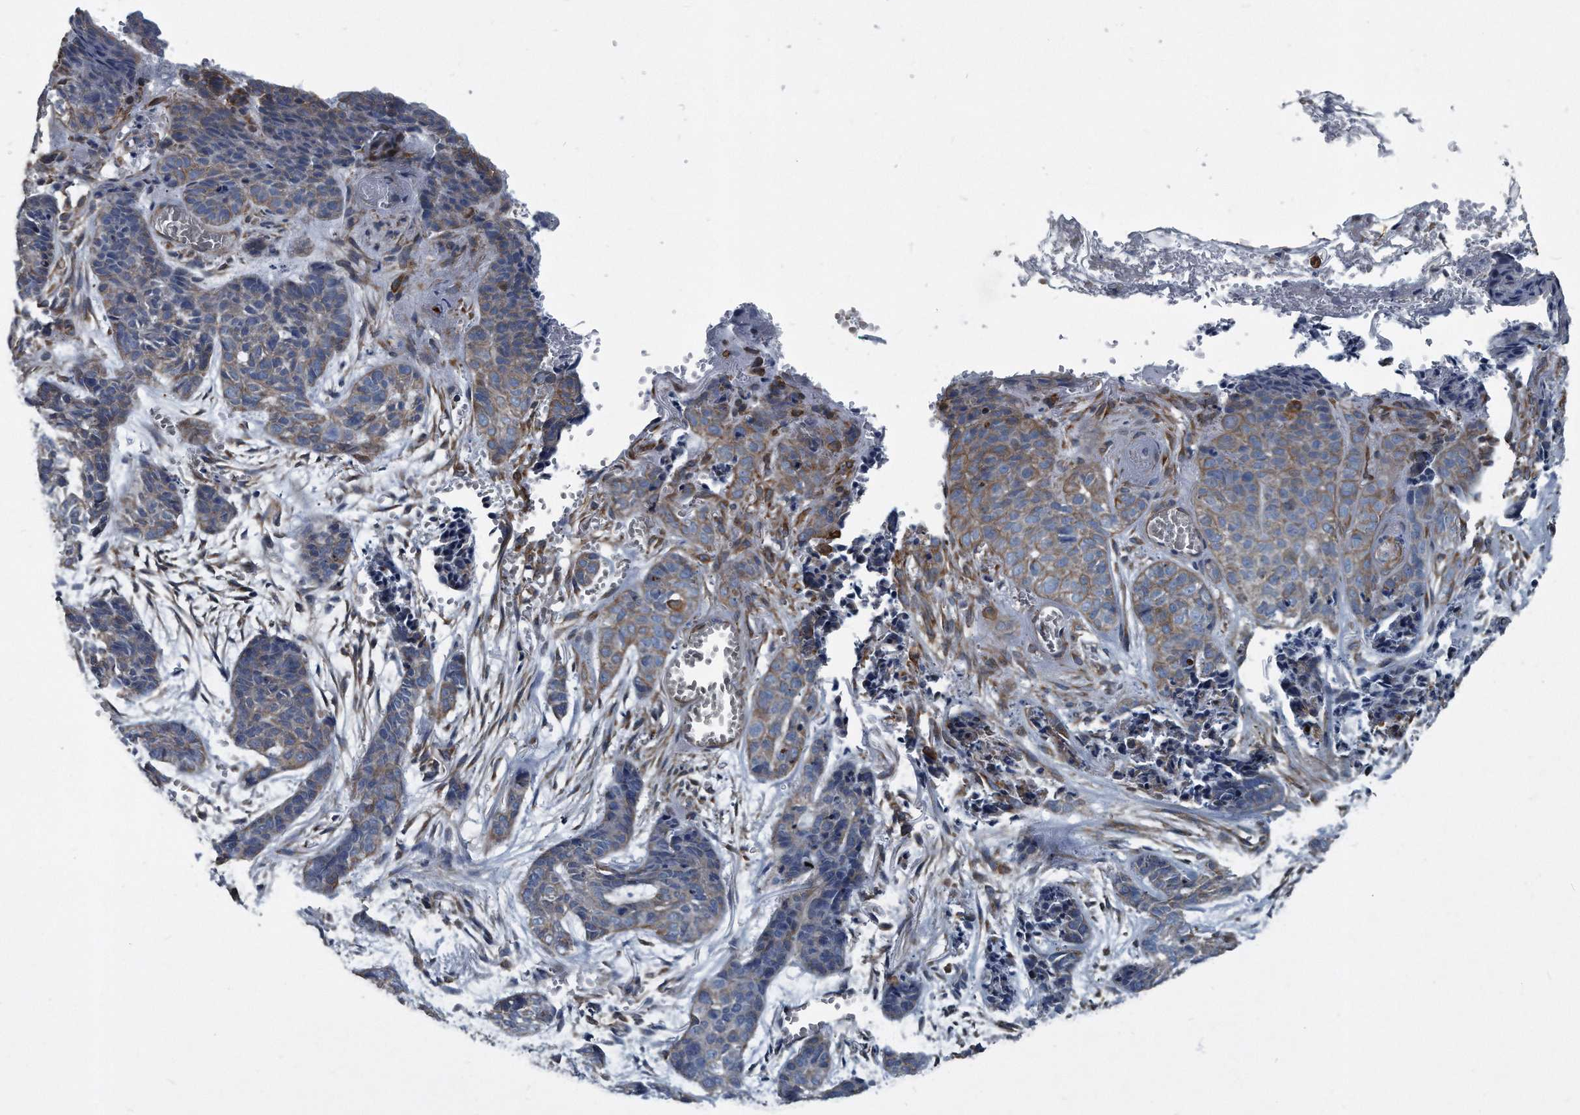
{"staining": {"intensity": "moderate", "quantity": "<25%", "location": "cytoplasmic/membranous"}, "tissue": "skin cancer", "cell_type": "Tumor cells", "image_type": "cancer", "snomed": [{"axis": "morphology", "description": "Basal cell carcinoma"}, {"axis": "topography", "description": "Skin"}], "caption": "This image exhibits skin cancer (basal cell carcinoma) stained with immunohistochemistry (IHC) to label a protein in brown. The cytoplasmic/membranous of tumor cells show moderate positivity for the protein. Nuclei are counter-stained blue.", "gene": "PLEC", "patient": {"sex": "female", "age": 64}}